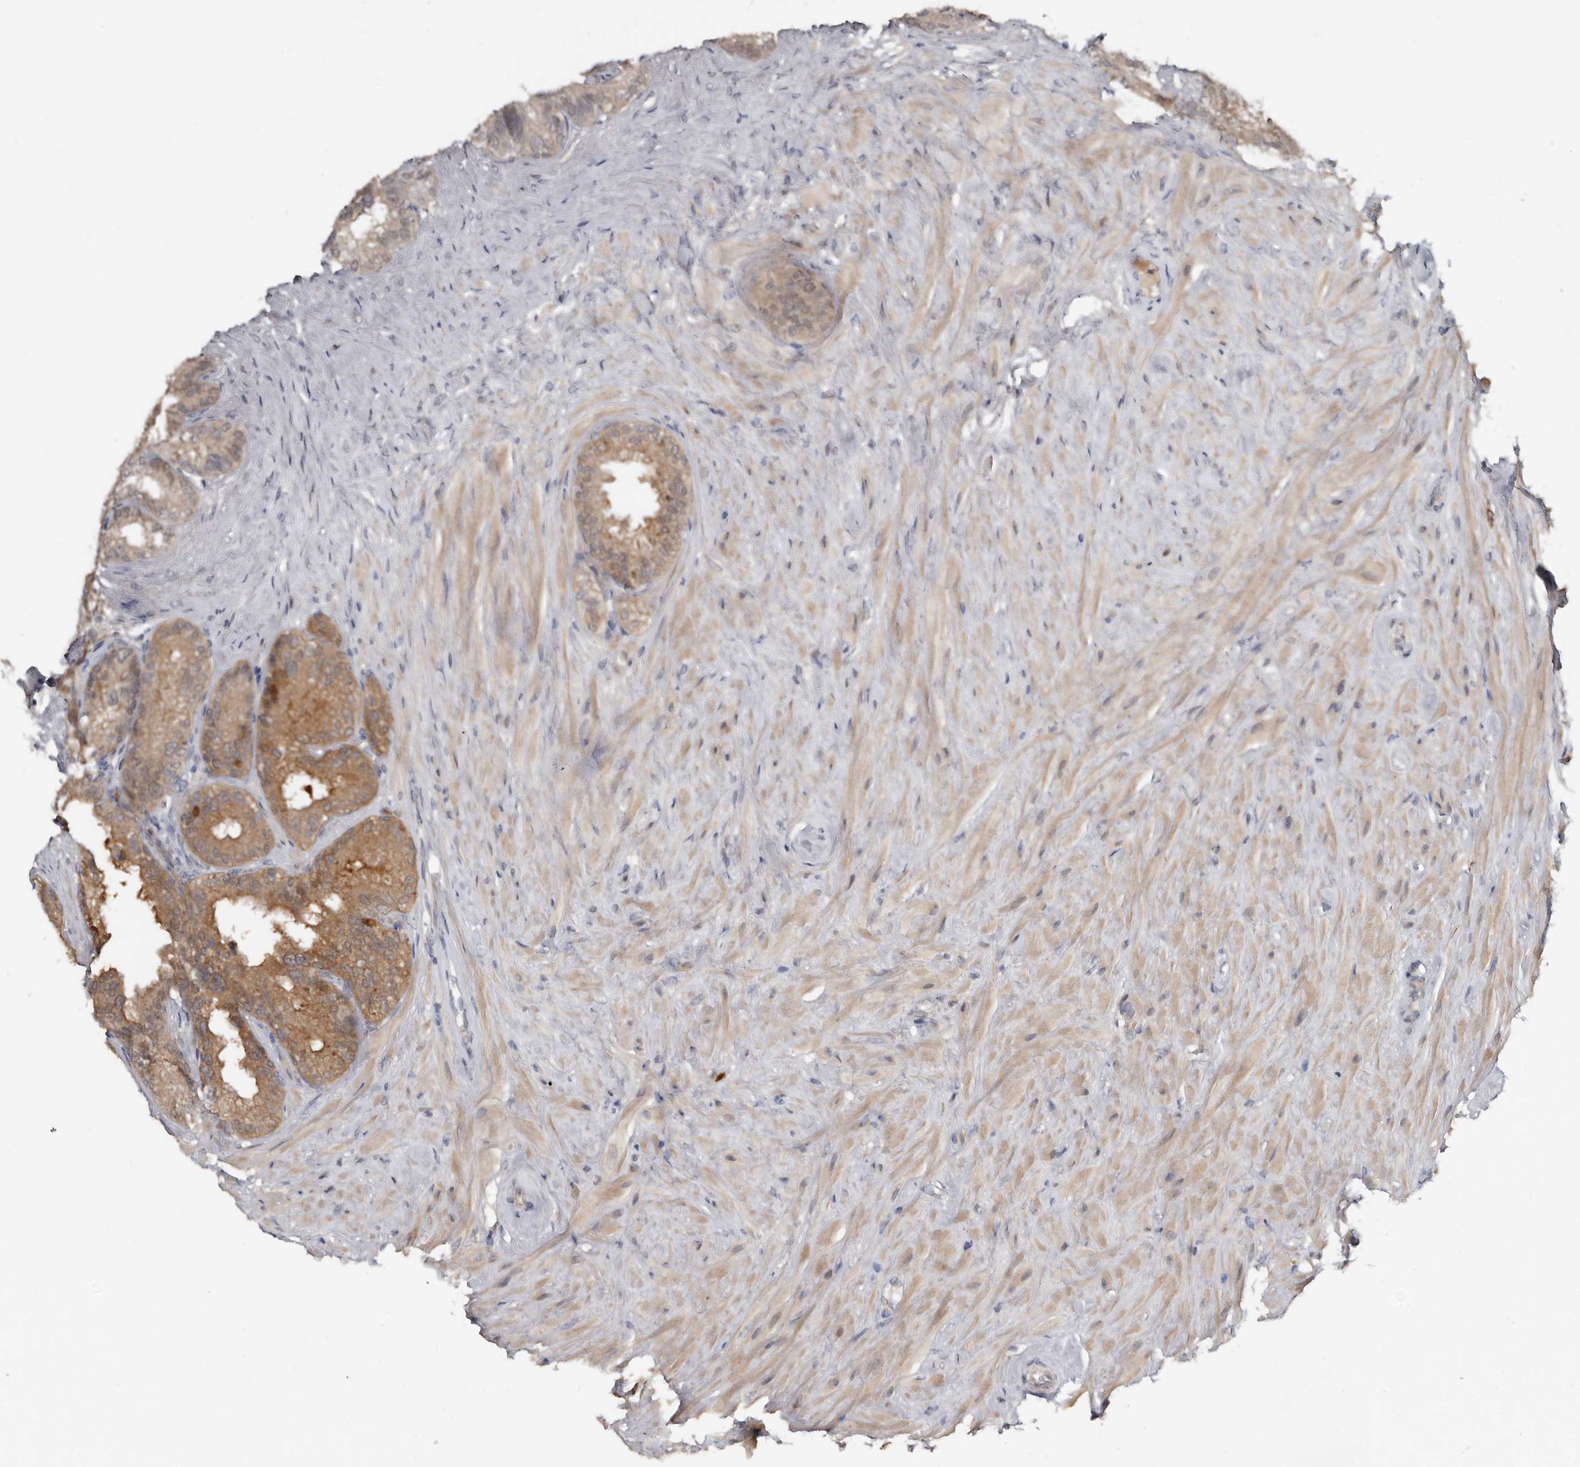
{"staining": {"intensity": "moderate", "quantity": ">75%", "location": "cytoplasmic/membranous,nuclear"}, "tissue": "seminal vesicle", "cell_type": "Glandular cells", "image_type": "normal", "snomed": [{"axis": "morphology", "description": "Normal tissue, NOS"}, {"axis": "topography", "description": "Seminal veicle"}], "caption": "Protein staining exhibits moderate cytoplasmic/membranous,nuclear expression in about >75% of glandular cells in benign seminal vesicle.", "gene": "RBKS", "patient": {"sex": "male", "age": 80}}